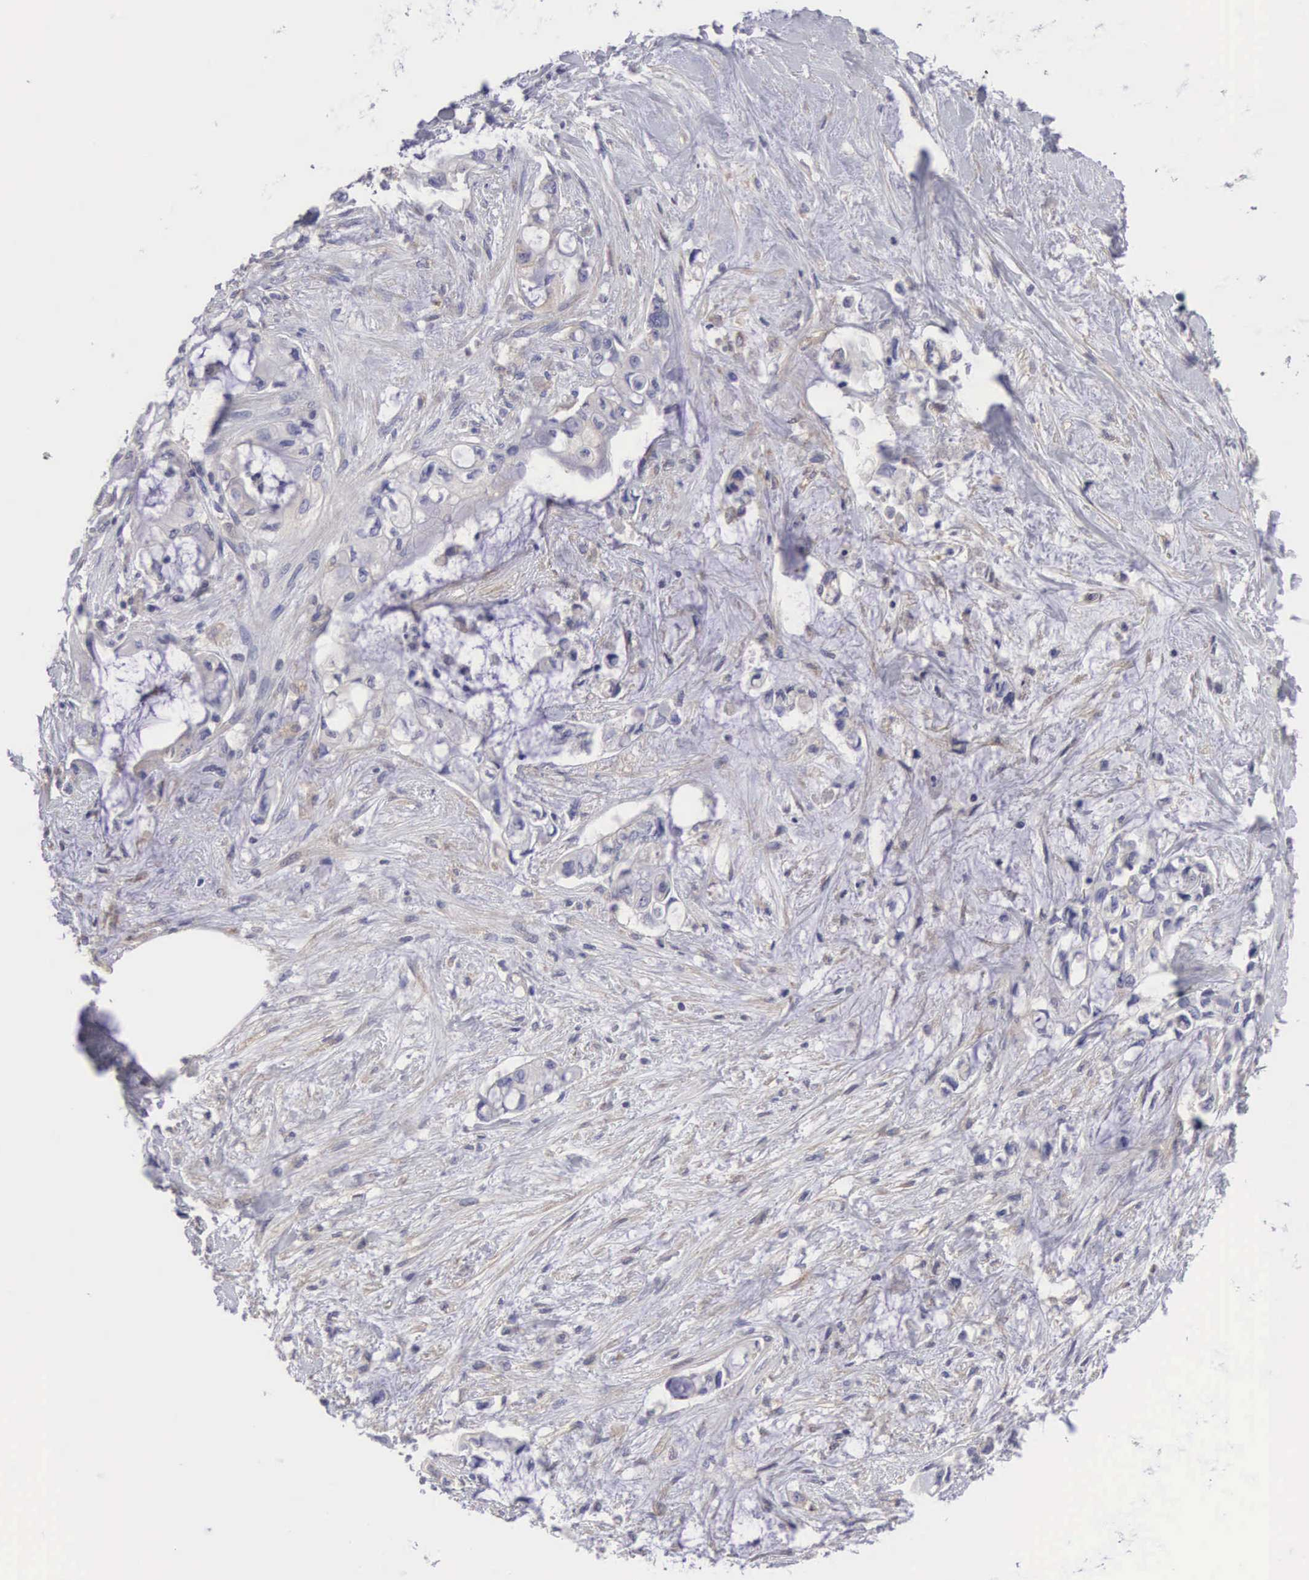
{"staining": {"intensity": "negative", "quantity": "none", "location": "none"}, "tissue": "pancreatic cancer", "cell_type": "Tumor cells", "image_type": "cancer", "snomed": [{"axis": "morphology", "description": "Adenocarcinoma, NOS"}, {"axis": "topography", "description": "Pancreas"}], "caption": "Tumor cells are negative for brown protein staining in adenocarcinoma (pancreatic).", "gene": "SLITRK4", "patient": {"sex": "female", "age": 70}}